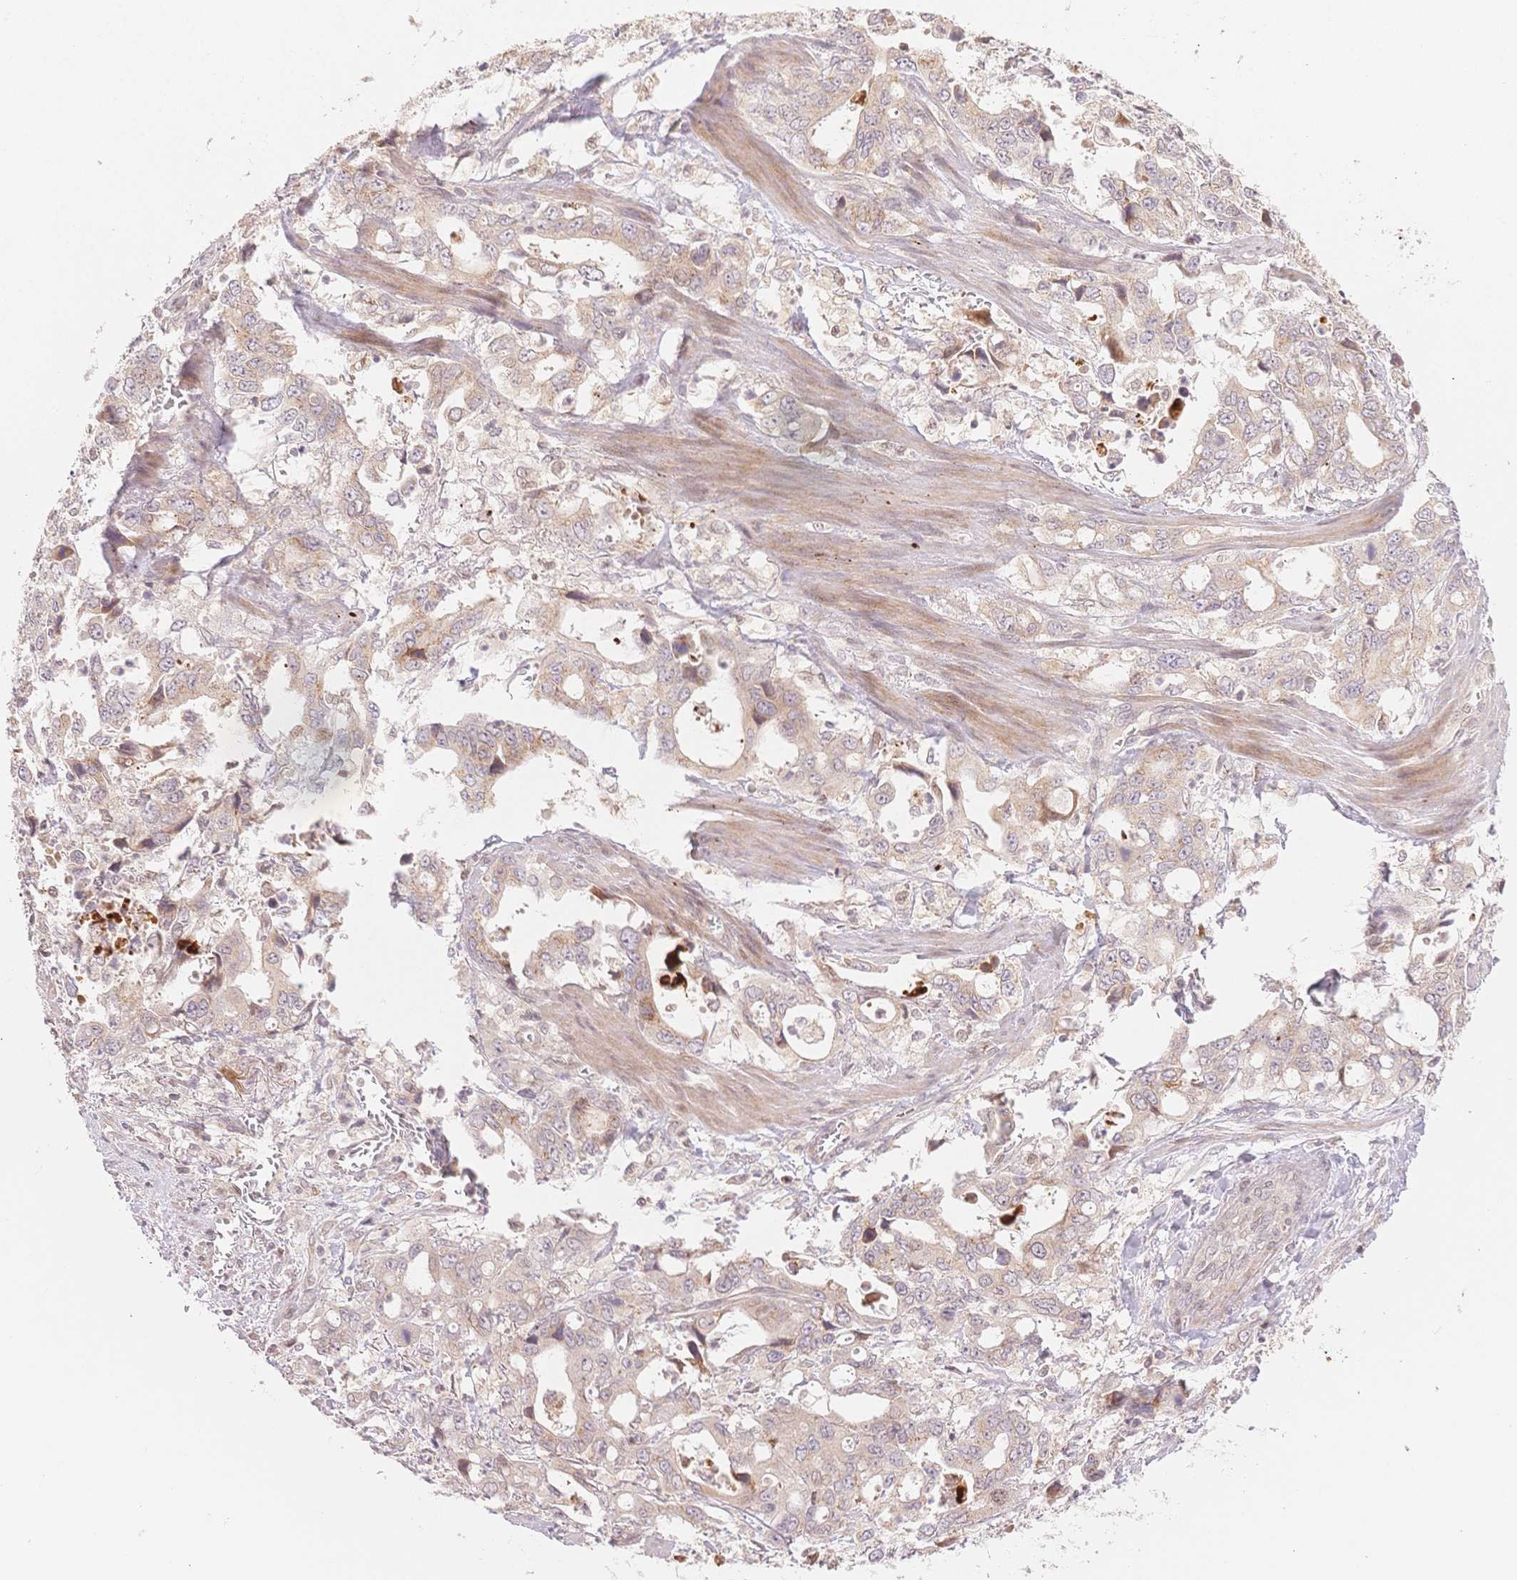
{"staining": {"intensity": "weak", "quantity": ">75%", "location": "cytoplasmic/membranous"}, "tissue": "stomach cancer", "cell_type": "Tumor cells", "image_type": "cancer", "snomed": [{"axis": "morphology", "description": "Adenocarcinoma, NOS"}, {"axis": "topography", "description": "Stomach, upper"}], "caption": "This image shows immunohistochemistry (IHC) staining of human stomach adenocarcinoma, with low weak cytoplasmic/membranous staining in approximately >75% of tumor cells.", "gene": "STK39", "patient": {"sex": "male", "age": 74}}